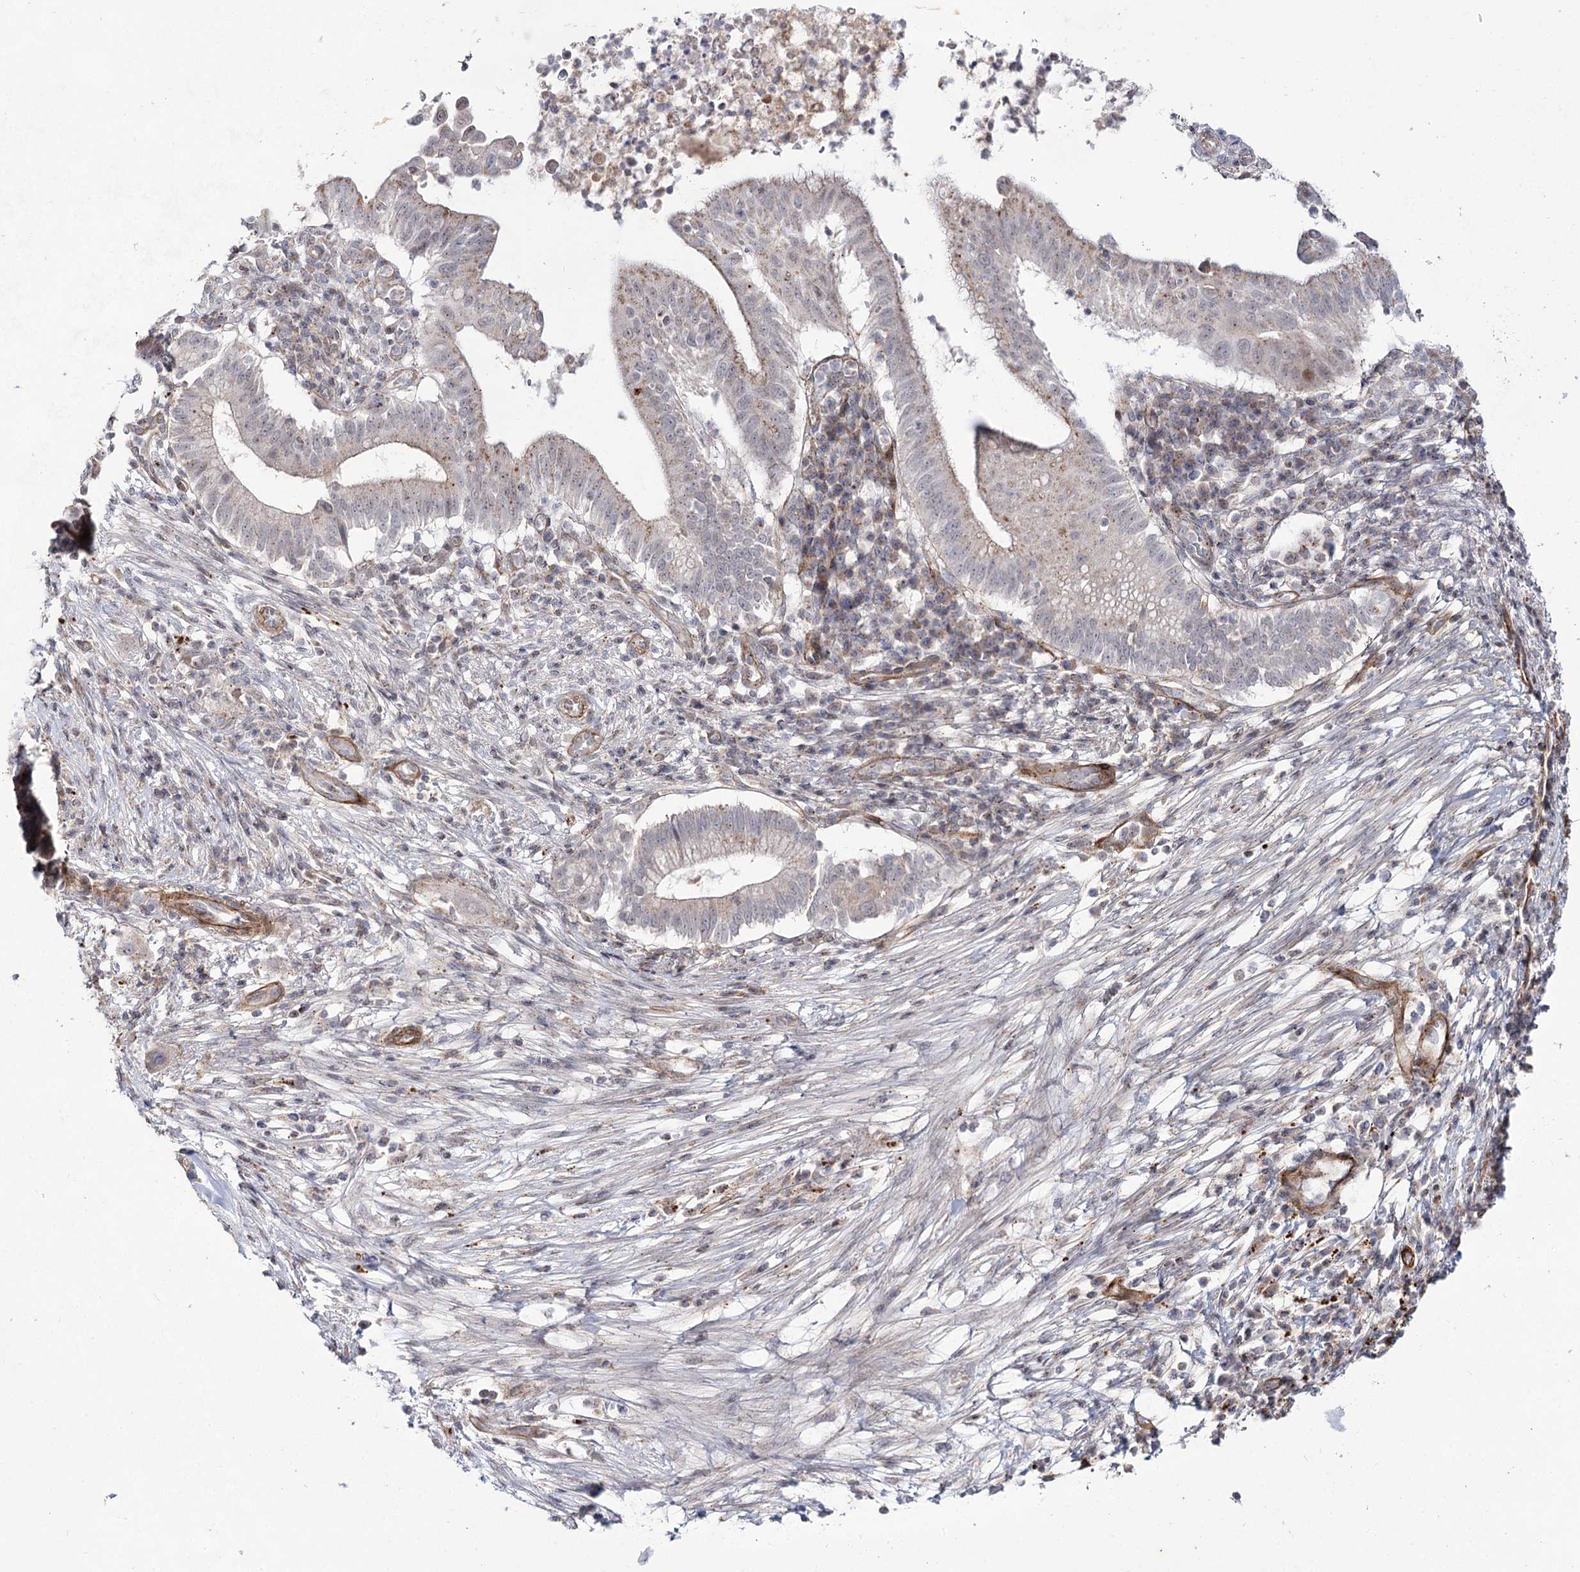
{"staining": {"intensity": "weak", "quantity": "<25%", "location": "cytoplasmic/membranous"}, "tissue": "pancreatic cancer", "cell_type": "Tumor cells", "image_type": "cancer", "snomed": [{"axis": "morphology", "description": "Adenocarcinoma, NOS"}, {"axis": "topography", "description": "Pancreas"}], "caption": "Human pancreatic cancer (adenocarcinoma) stained for a protein using immunohistochemistry (IHC) reveals no positivity in tumor cells.", "gene": "ATL2", "patient": {"sex": "male", "age": 68}}